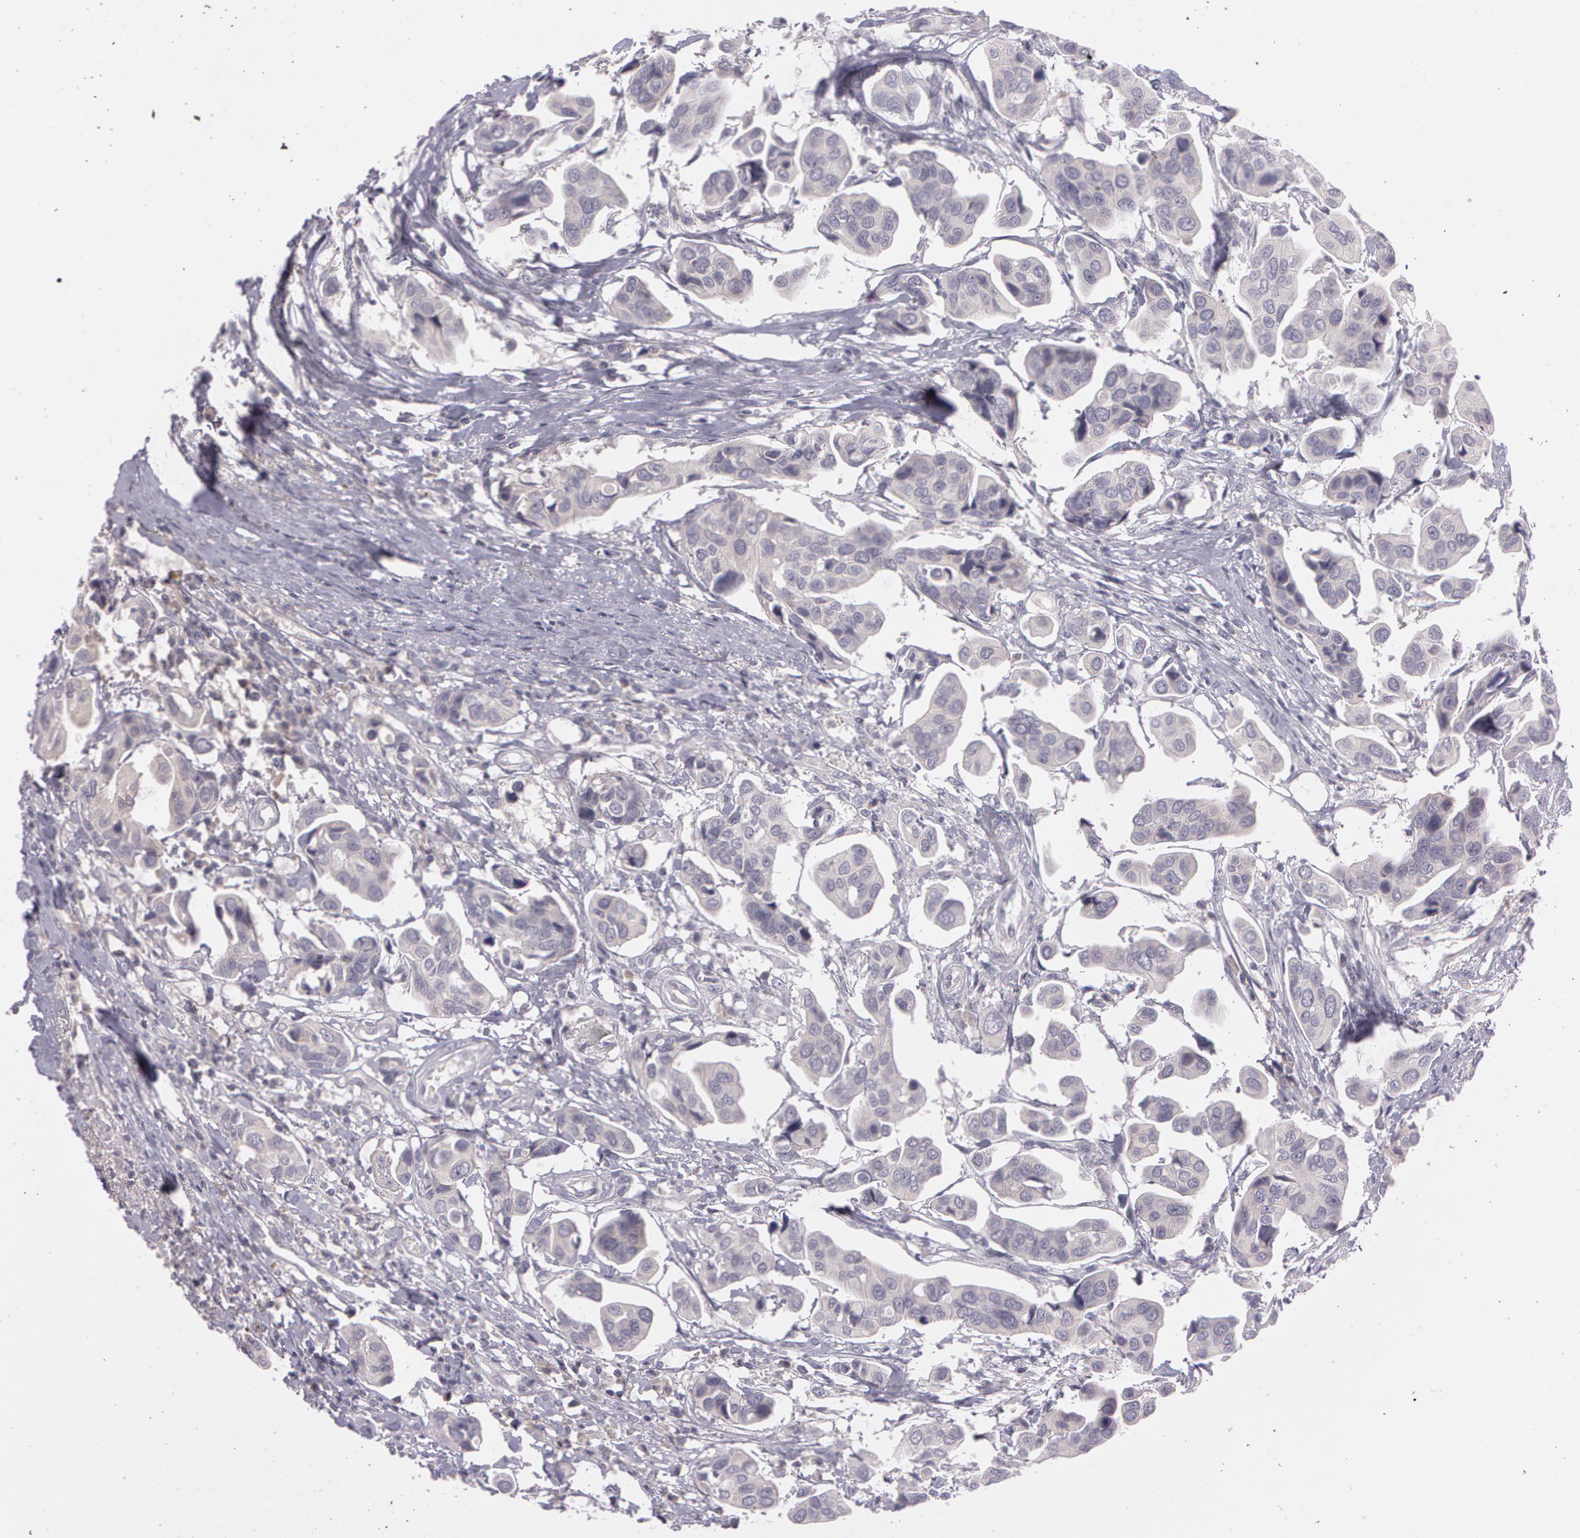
{"staining": {"intensity": "negative", "quantity": "none", "location": "none"}, "tissue": "urothelial cancer", "cell_type": "Tumor cells", "image_type": "cancer", "snomed": [{"axis": "morphology", "description": "Adenocarcinoma, NOS"}, {"axis": "topography", "description": "Urinary bladder"}], "caption": "A photomicrograph of adenocarcinoma stained for a protein exhibits no brown staining in tumor cells.", "gene": "MXRA5", "patient": {"sex": "male", "age": 61}}